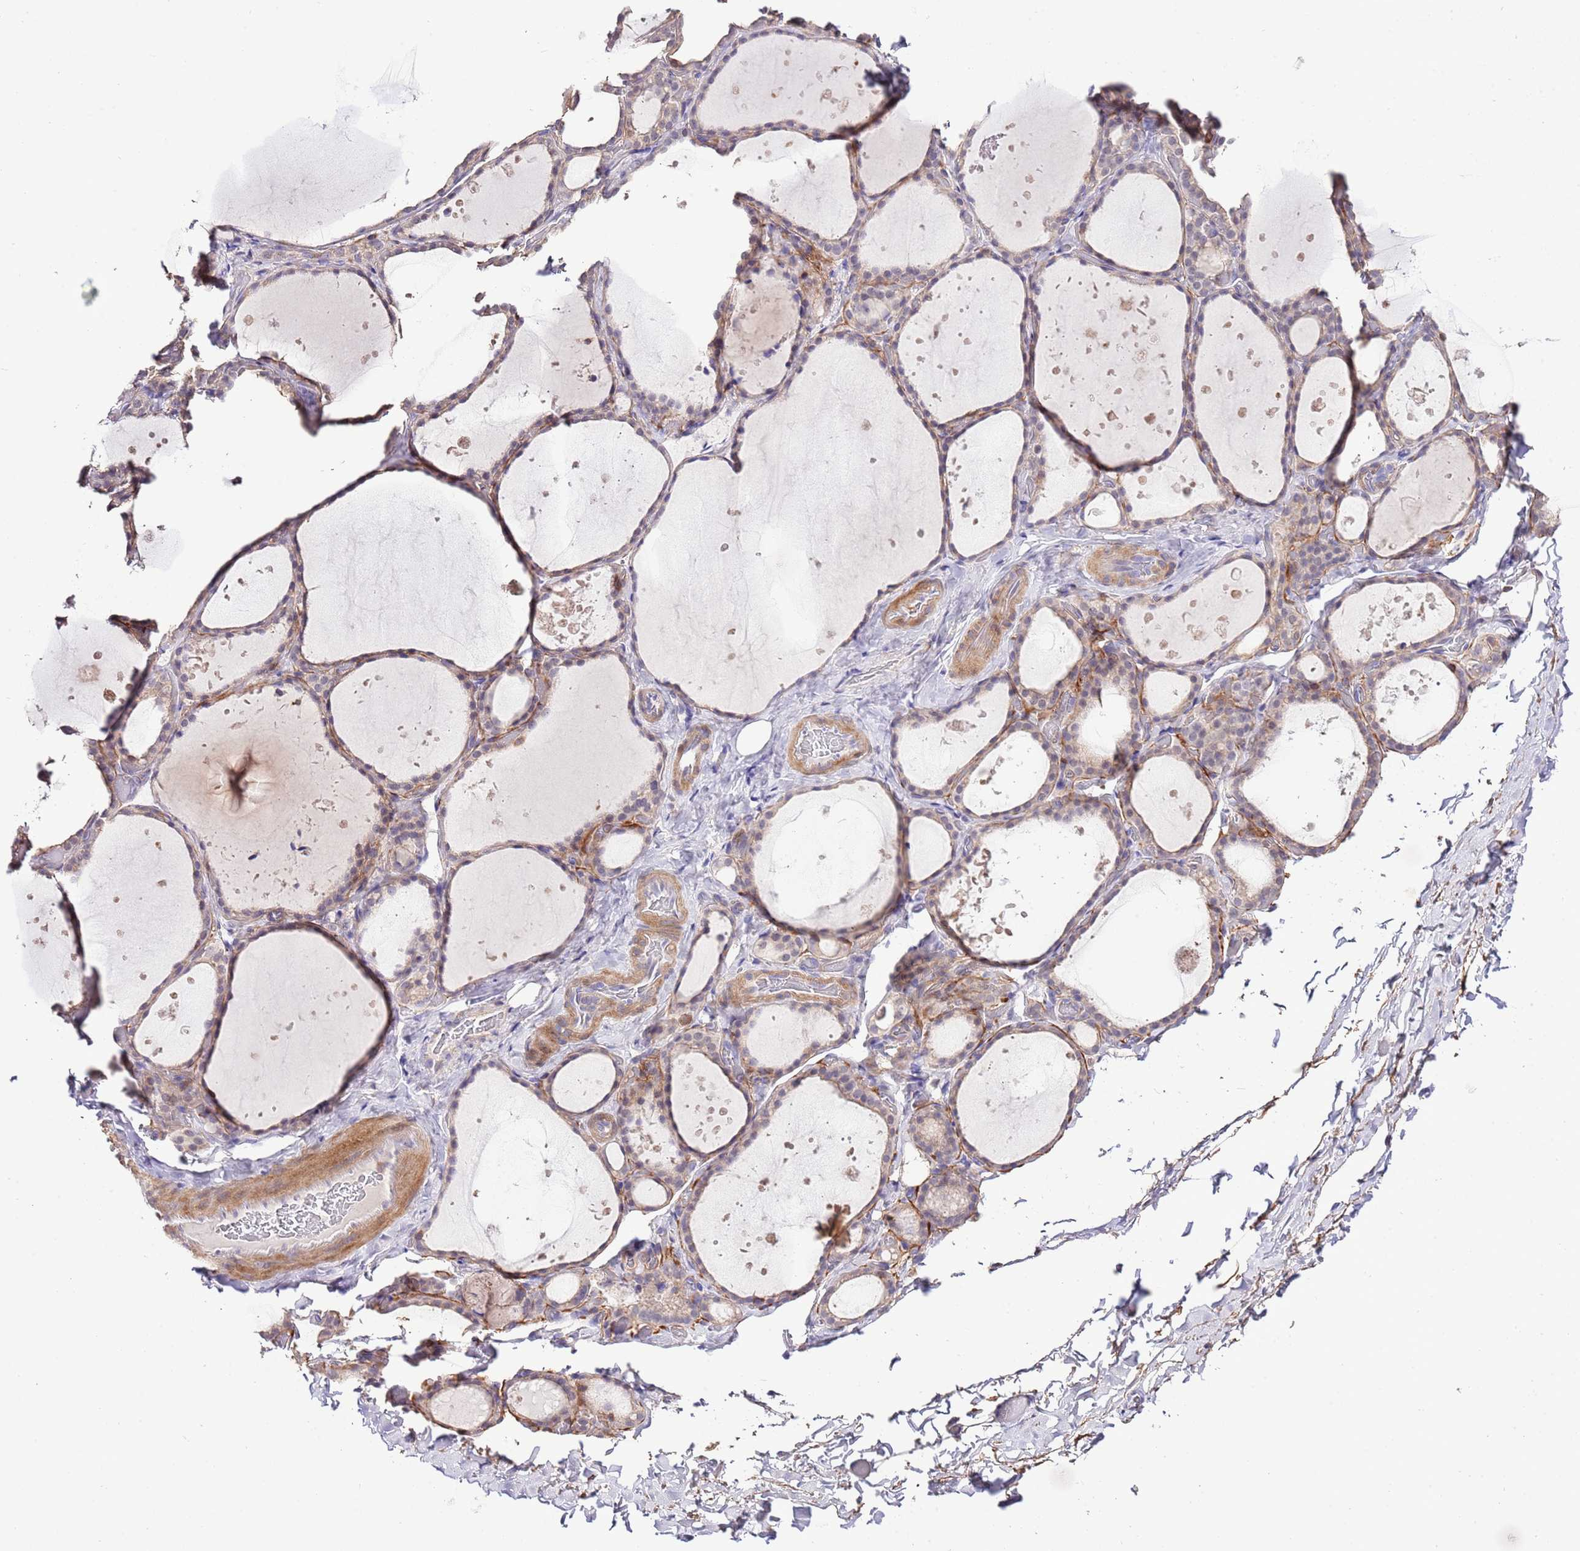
{"staining": {"intensity": "weak", "quantity": "<25%", "location": "cytoplasmic/membranous"}, "tissue": "thyroid gland", "cell_type": "Glandular cells", "image_type": "normal", "snomed": [{"axis": "morphology", "description": "Normal tissue, NOS"}, {"axis": "topography", "description": "Thyroid gland"}], "caption": "Glandular cells show no significant protein positivity in unremarkable thyroid gland. The staining is performed using DAB brown chromogen with nuclei counter-stained in using hematoxylin.", "gene": "EFHD1", "patient": {"sex": "female", "age": 44}}